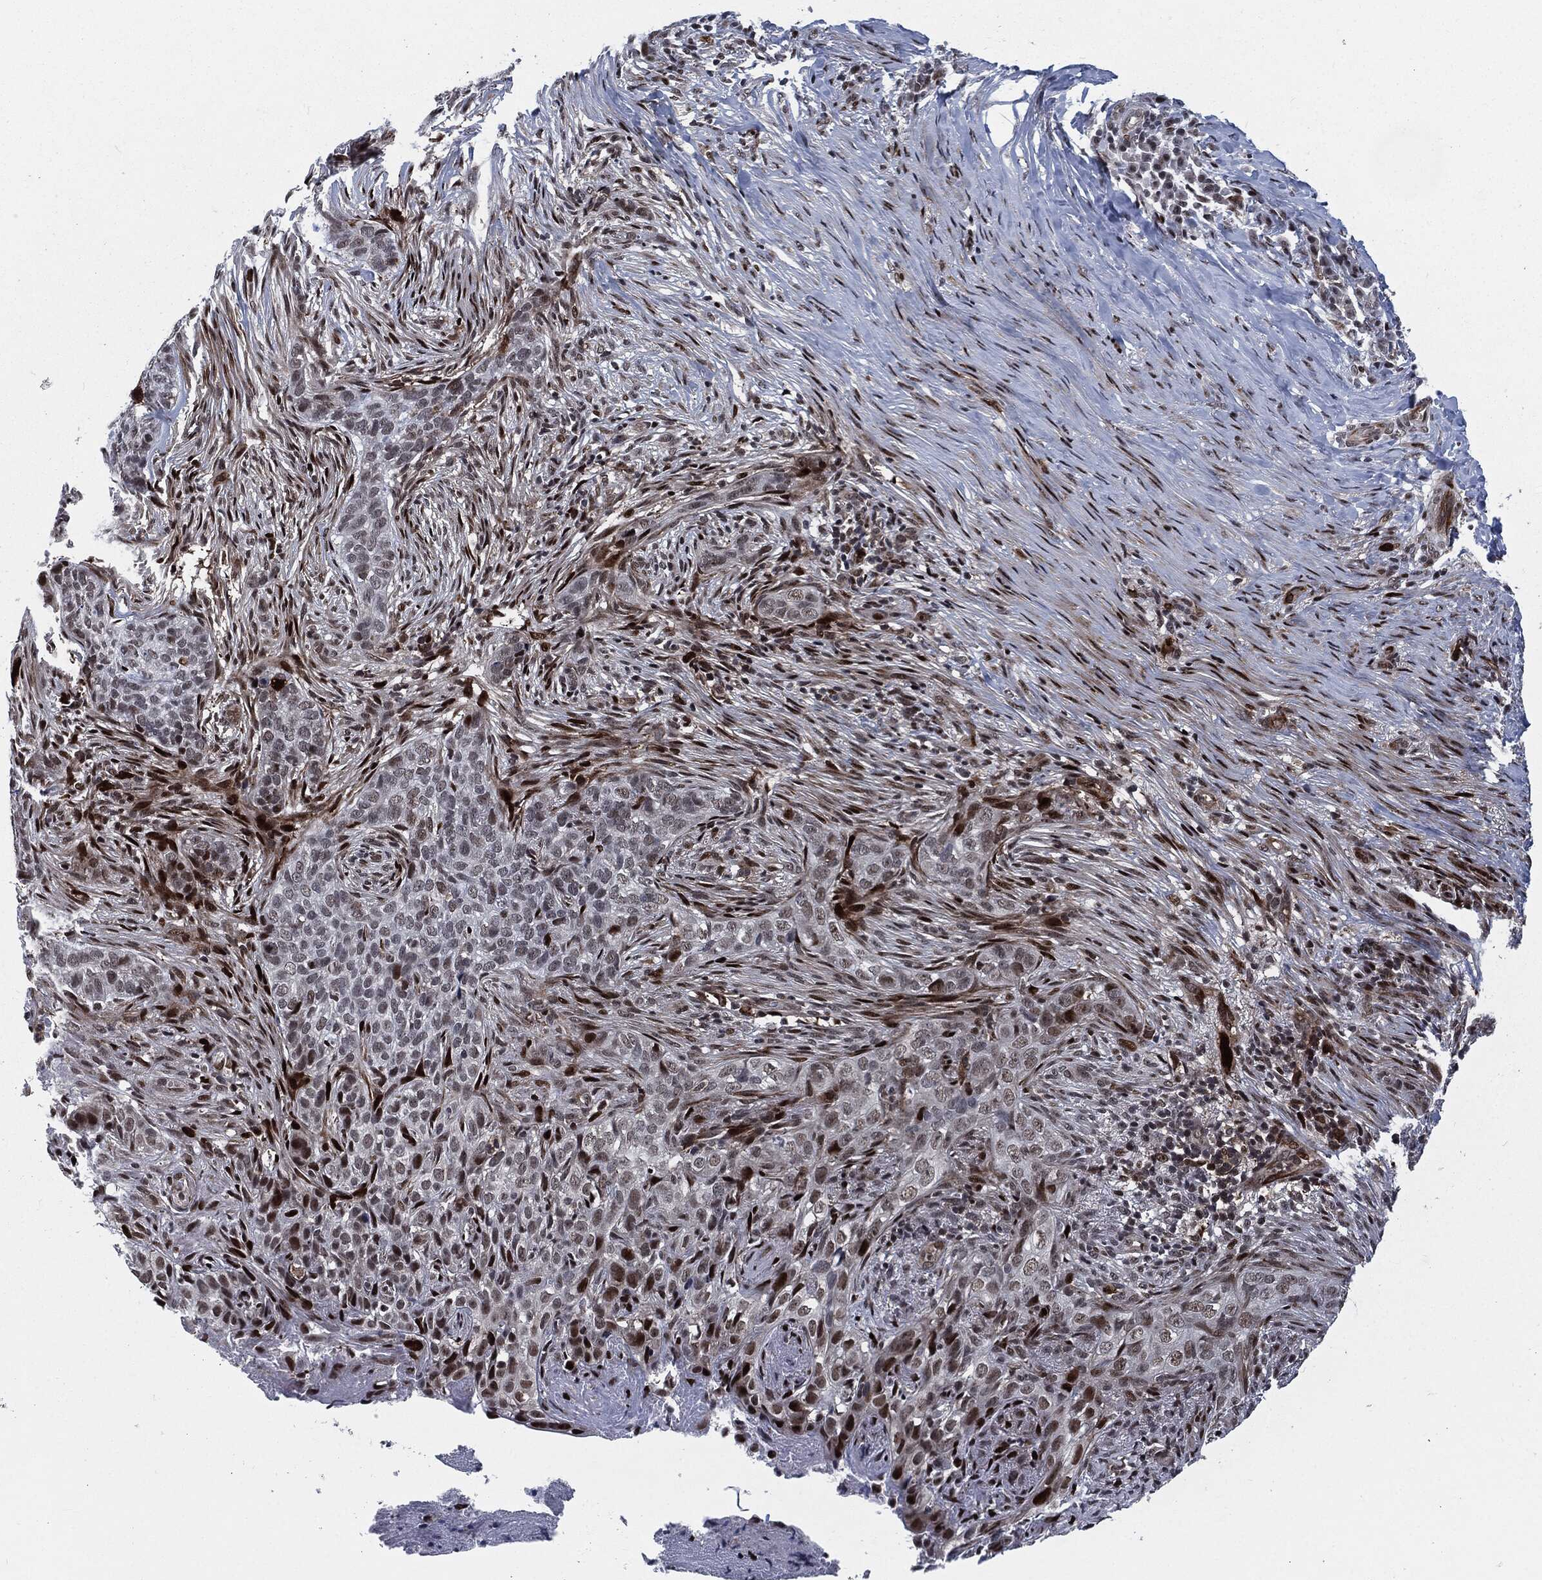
{"staining": {"intensity": "strong", "quantity": "<25%", "location": "nuclear"}, "tissue": "skin cancer", "cell_type": "Tumor cells", "image_type": "cancer", "snomed": [{"axis": "morphology", "description": "Squamous cell carcinoma, NOS"}, {"axis": "topography", "description": "Skin"}], "caption": "Skin cancer stained with a protein marker shows strong staining in tumor cells.", "gene": "AKT2", "patient": {"sex": "male", "age": 88}}